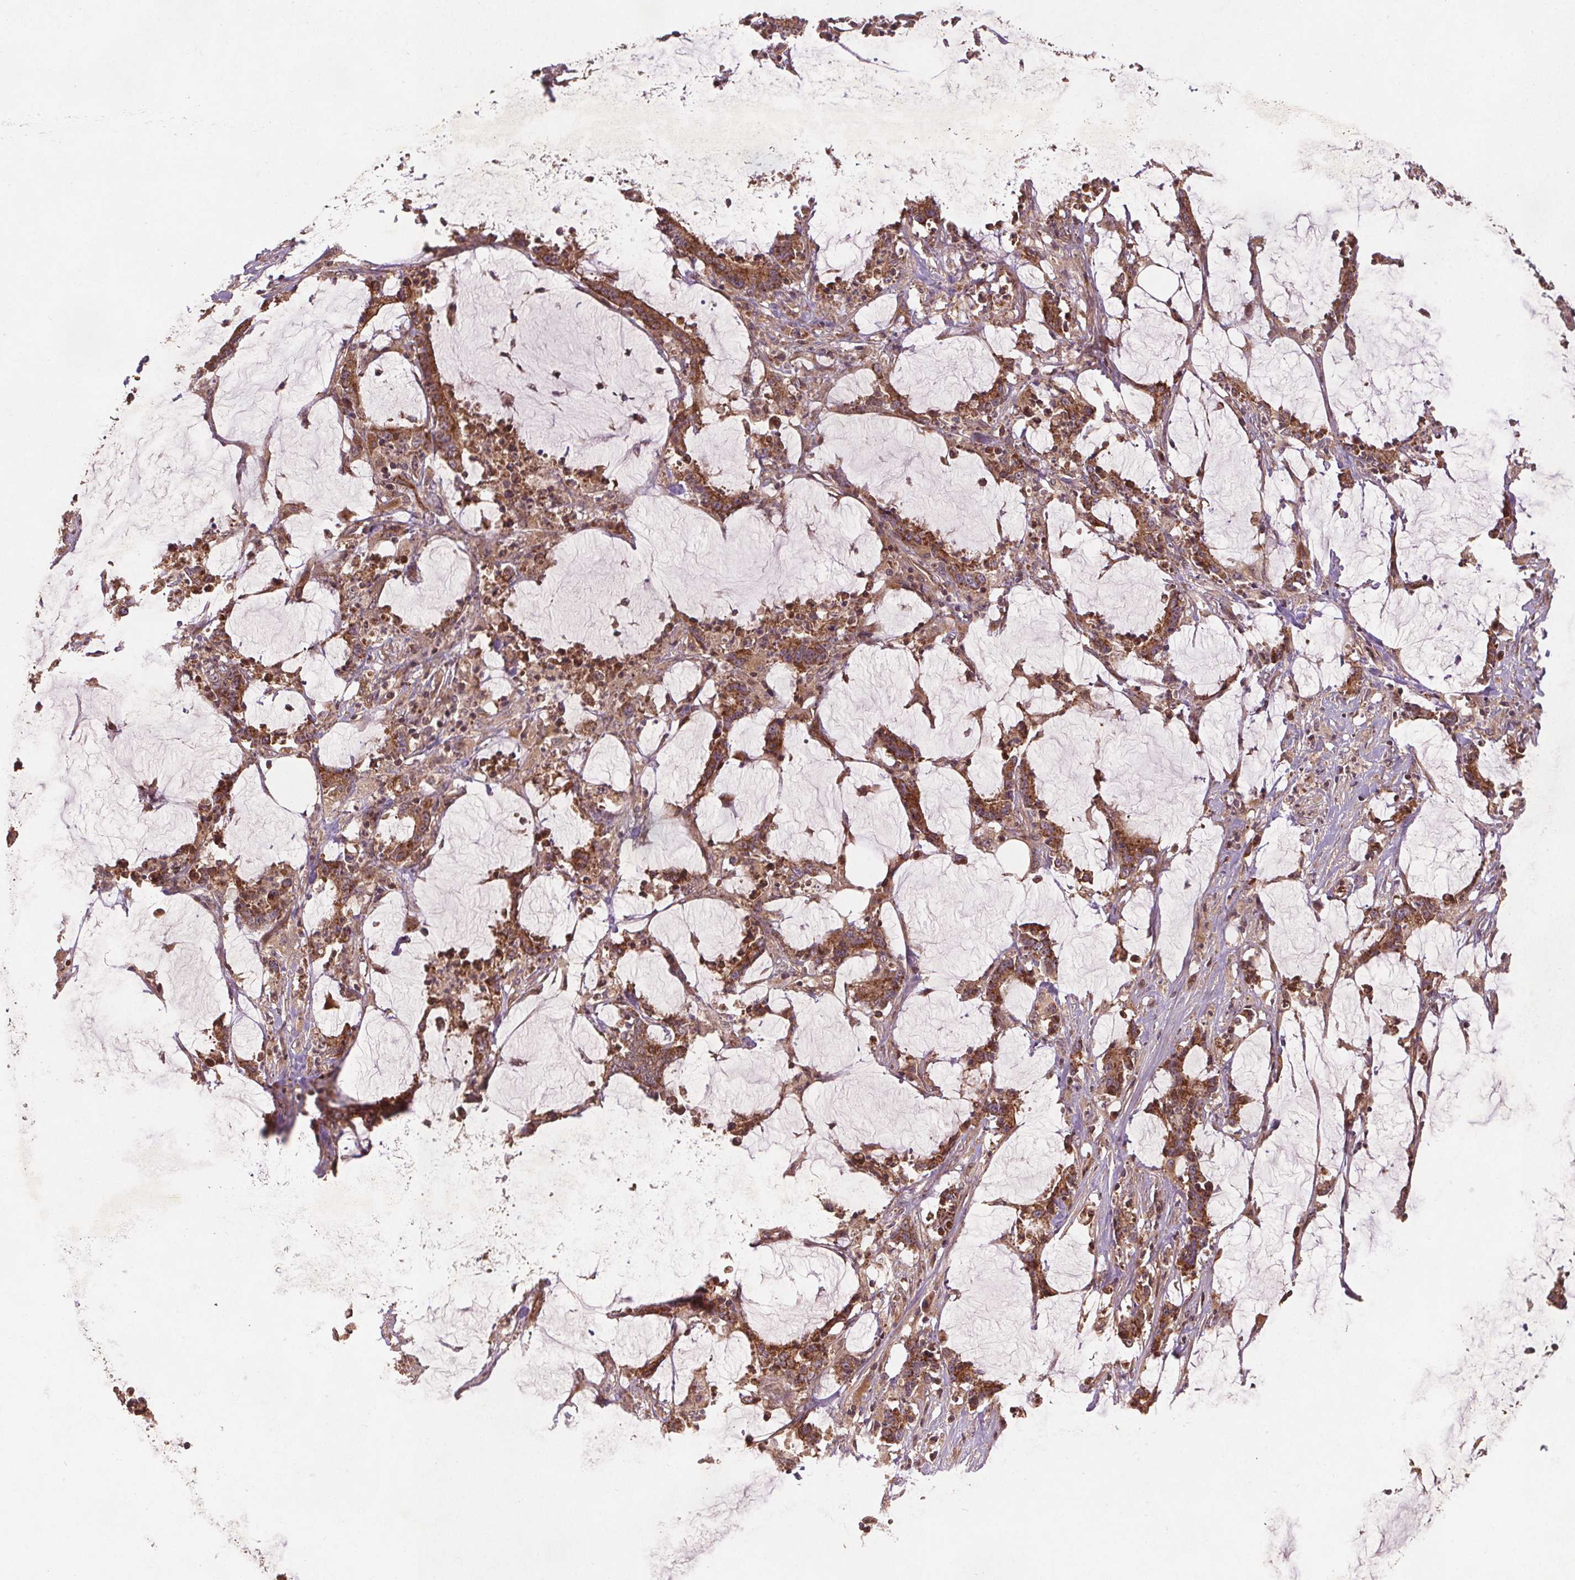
{"staining": {"intensity": "moderate", "quantity": ">75%", "location": "cytoplasmic/membranous"}, "tissue": "stomach cancer", "cell_type": "Tumor cells", "image_type": "cancer", "snomed": [{"axis": "morphology", "description": "Adenocarcinoma, NOS"}, {"axis": "topography", "description": "Stomach, upper"}], "caption": "IHC micrograph of human stomach cancer stained for a protein (brown), which displays medium levels of moderate cytoplasmic/membranous expression in about >75% of tumor cells.", "gene": "SEC14L2", "patient": {"sex": "male", "age": 68}}